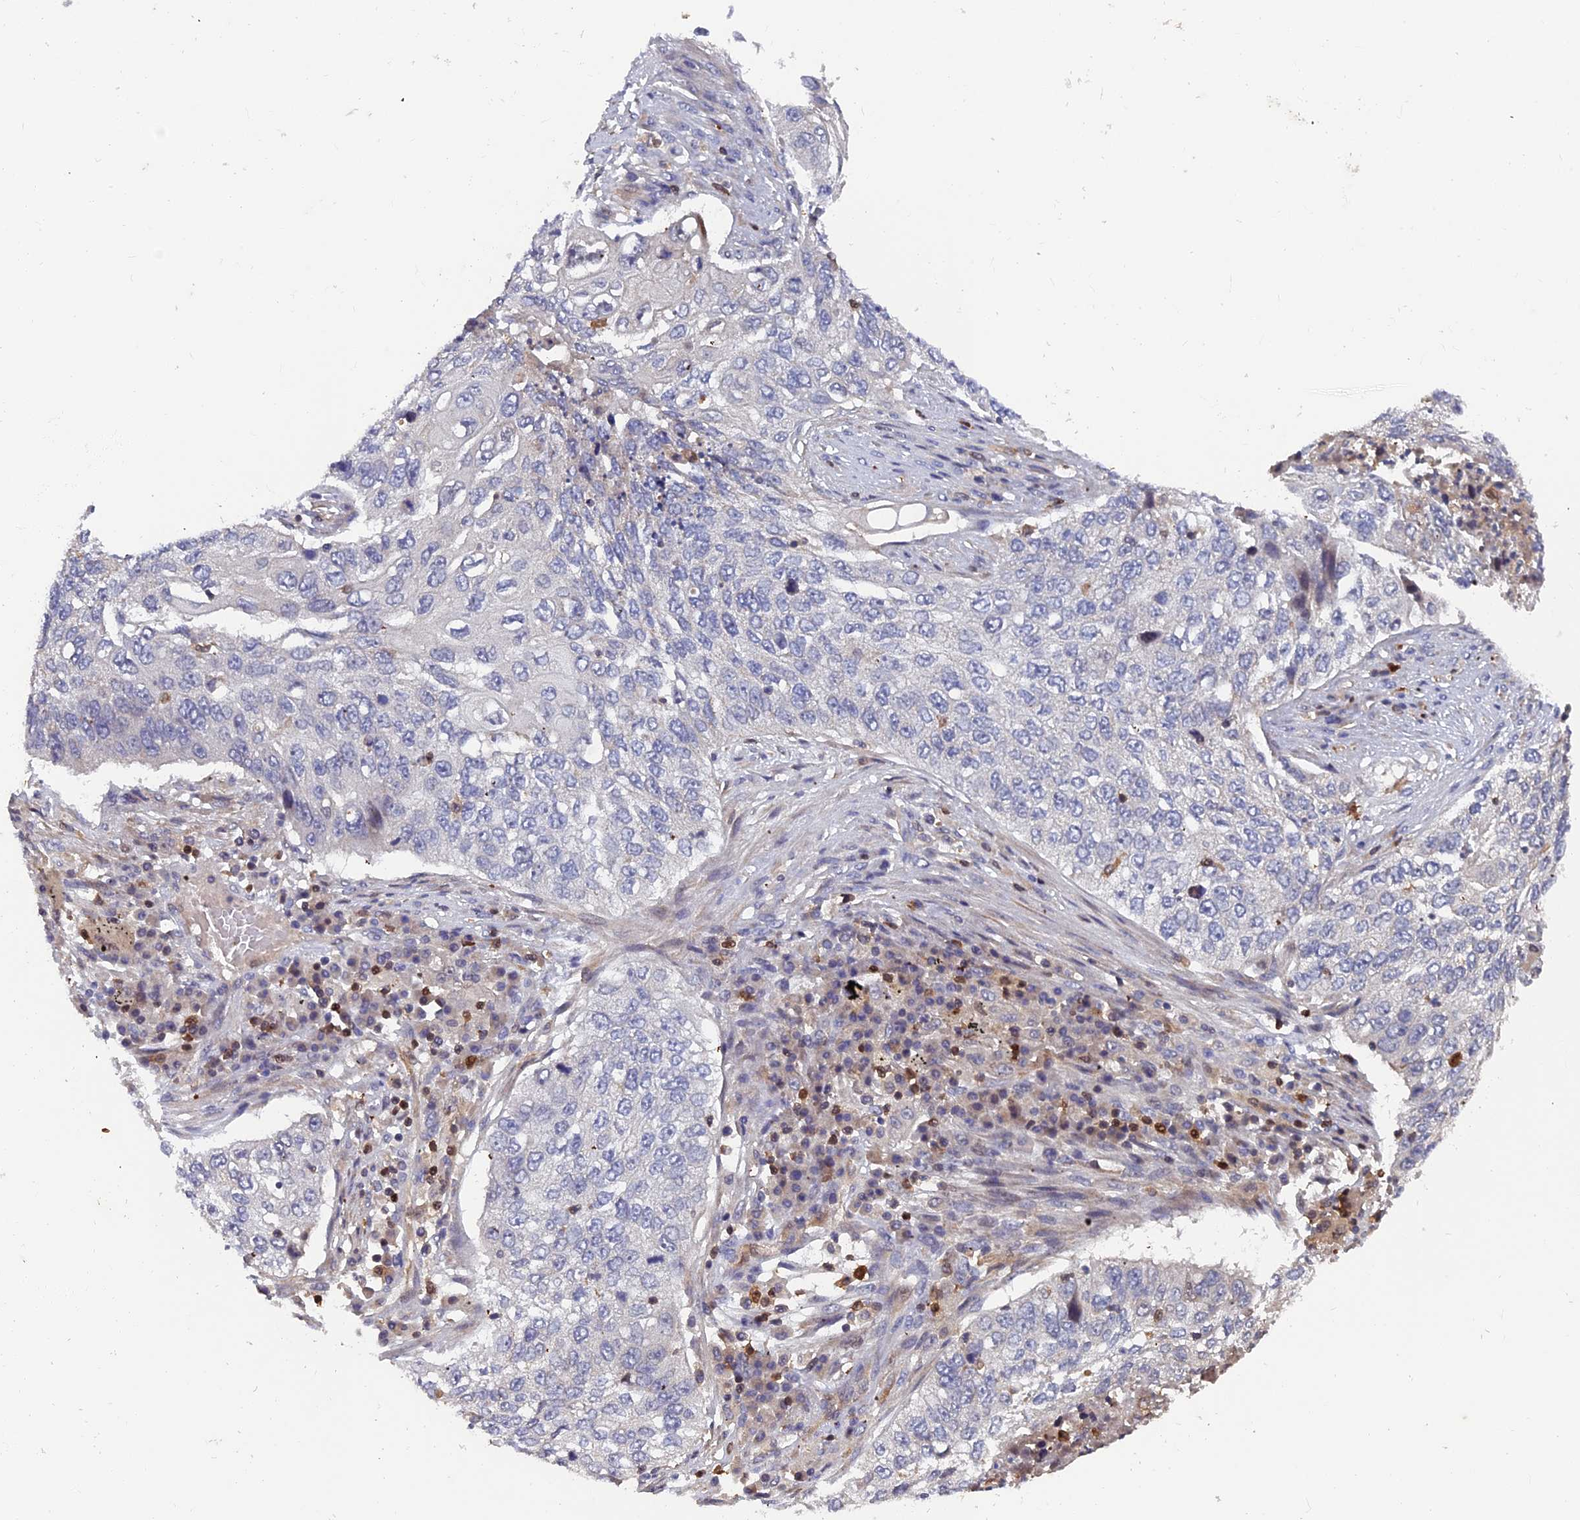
{"staining": {"intensity": "negative", "quantity": "none", "location": "none"}, "tissue": "lung cancer", "cell_type": "Tumor cells", "image_type": "cancer", "snomed": [{"axis": "morphology", "description": "Squamous cell carcinoma, NOS"}, {"axis": "topography", "description": "Lung"}], "caption": "Lung cancer was stained to show a protein in brown. There is no significant positivity in tumor cells.", "gene": "GALK2", "patient": {"sex": "female", "age": 63}}